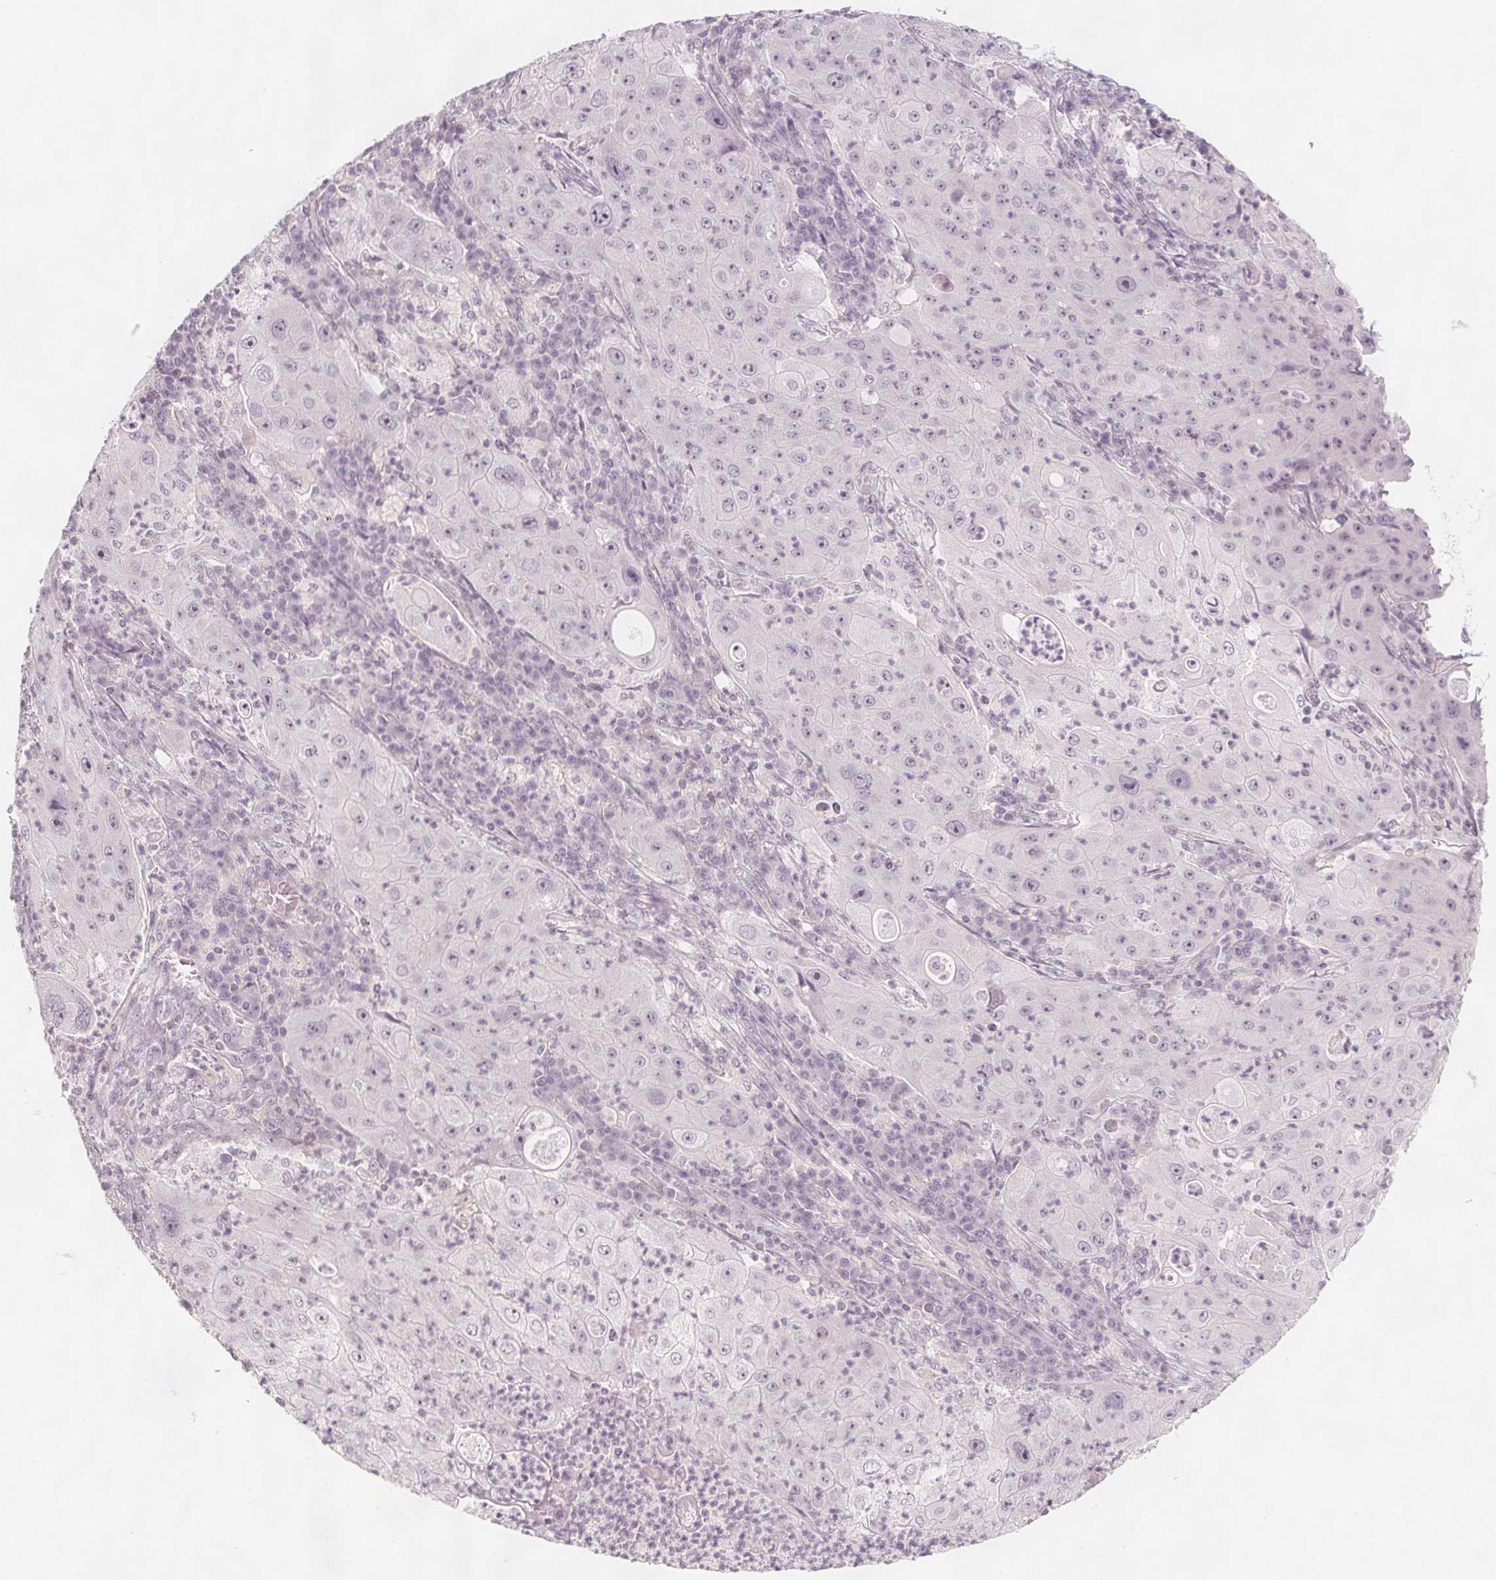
{"staining": {"intensity": "negative", "quantity": "none", "location": "none"}, "tissue": "lung cancer", "cell_type": "Tumor cells", "image_type": "cancer", "snomed": [{"axis": "morphology", "description": "Squamous cell carcinoma, NOS"}, {"axis": "topography", "description": "Lung"}], "caption": "This is an immunohistochemistry (IHC) image of lung cancer. There is no staining in tumor cells.", "gene": "C1orf167", "patient": {"sex": "female", "age": 59}}